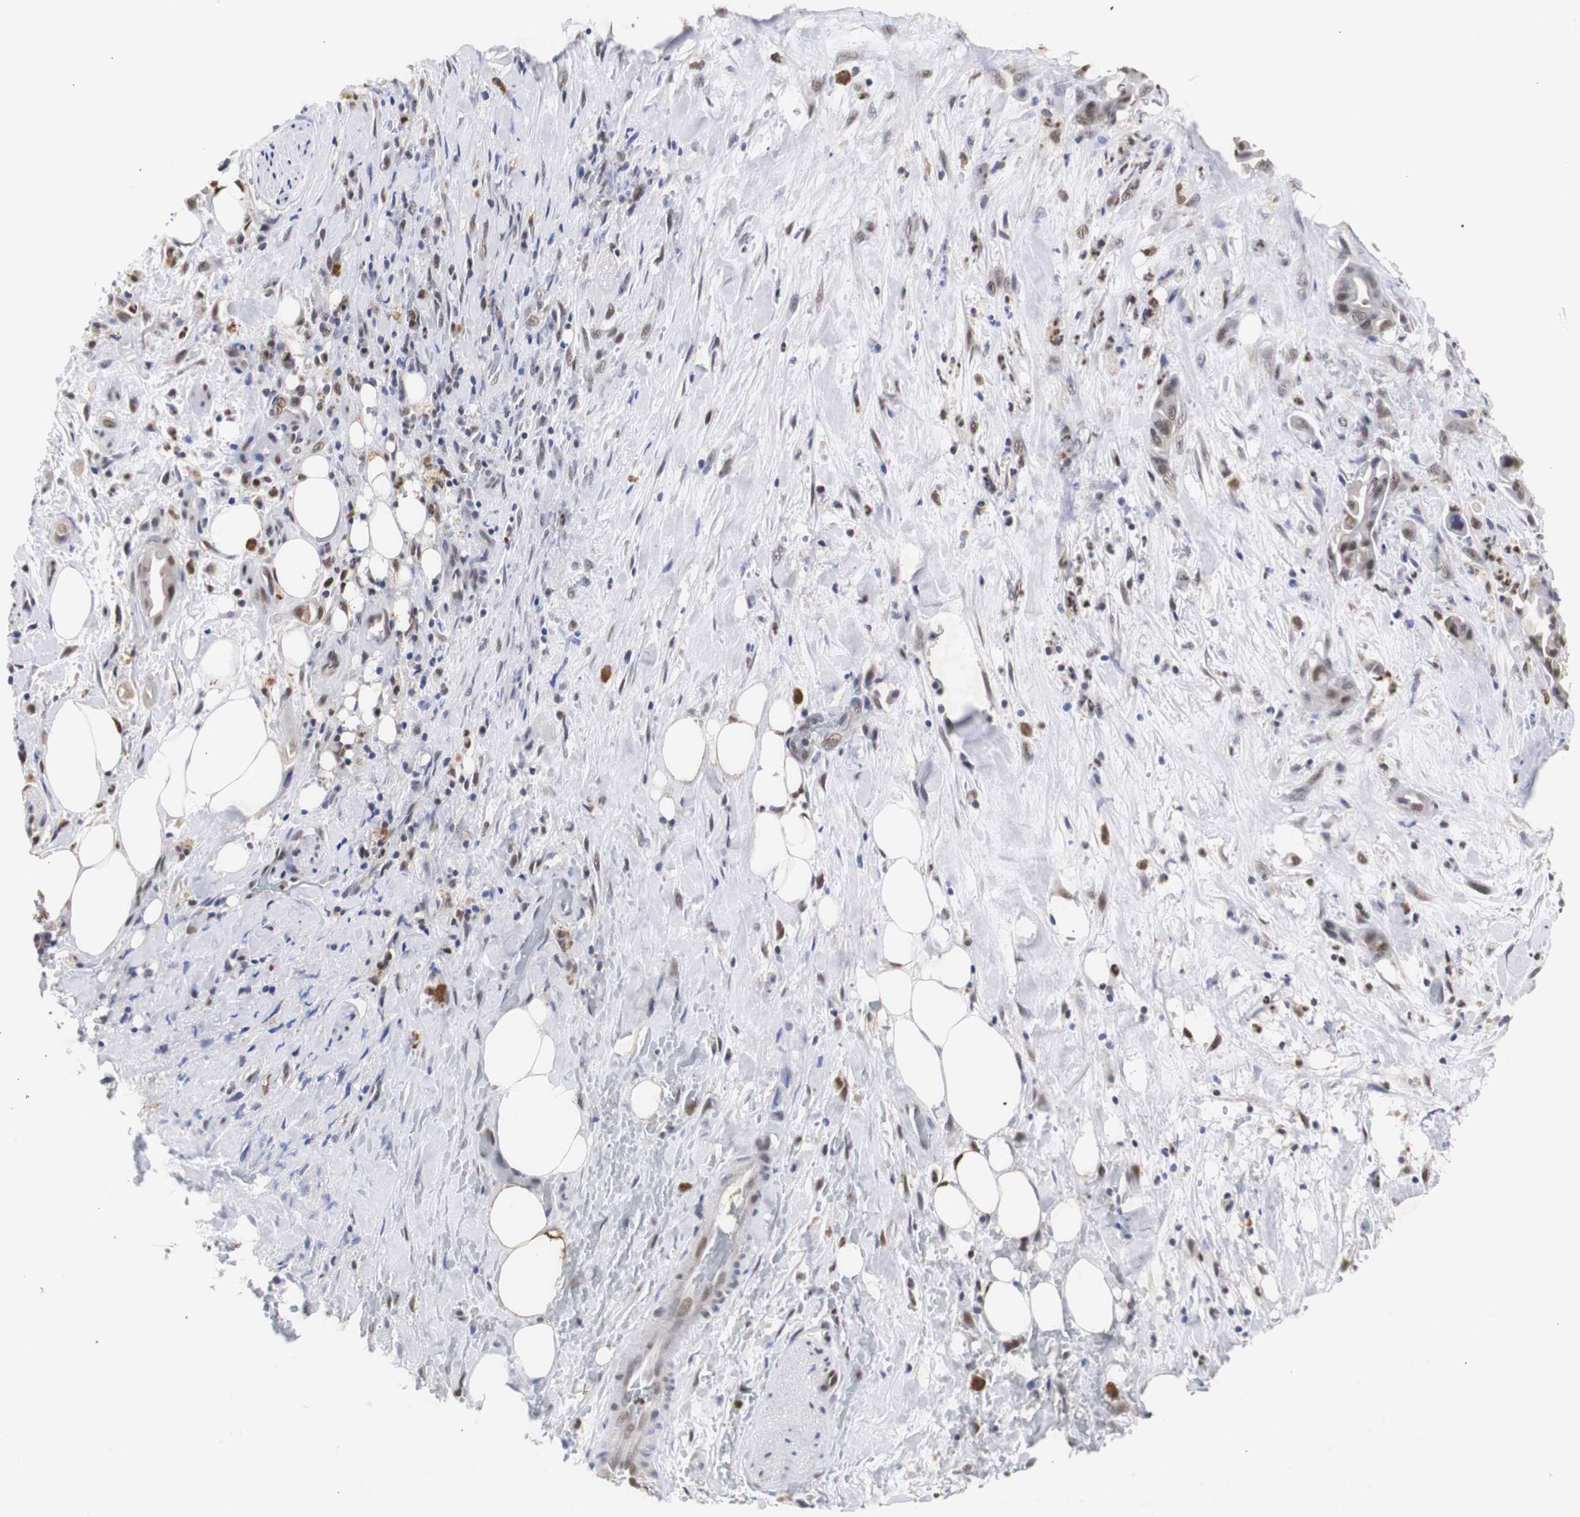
{"staining": {"intensity": "weak", "quantity": "<25%", "location": "nuclear"}, "tissue": "liver cancer", "cell_type": "Tumor cells", "image_type": "cancer", "snomed": [{"axis": "morphology", "description": "Cholangiocarcinoma"}, {"axis": "topography", "description": "Liver"}], "caption": "Micrograph shows no significant protein positivity in tumor cells of liver cholangiocarcinoma.", "gene": "ZFC3H1", "patient": {"sex": "female", "age": 68}}